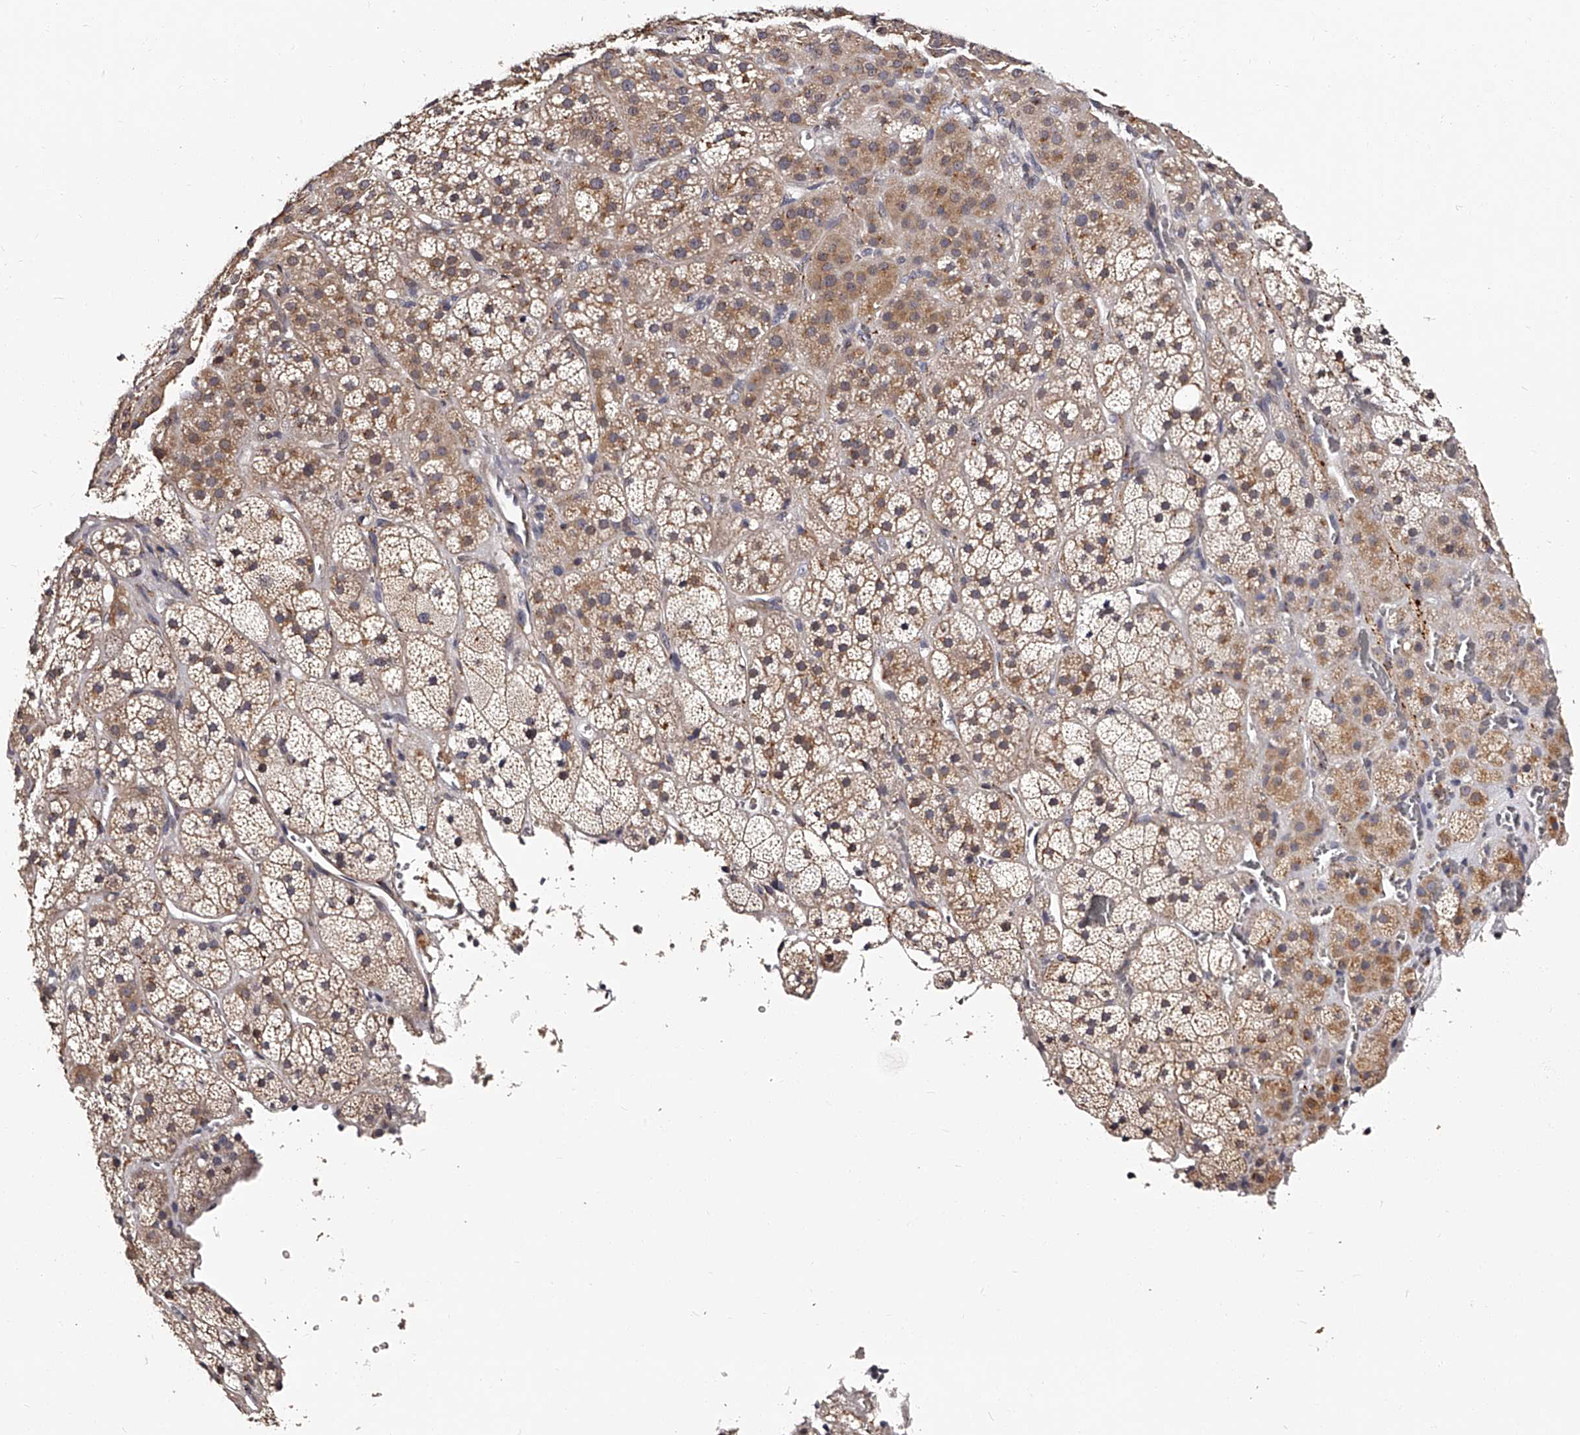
{"staining": {"intensity": "moderate", "quantity": ">75%", "location": "cytoplasmic/membranous"}, "tissue": "adrenal gland", "cell_type": "Glandular cells", "image_type": "normal", "snomed": [{"axis": "morphology", "description": "Normal tissue, NOS"}, {"axis": "topography", "description": "Adrenal gland"}], "caption": "Glandular cells show moderate cytoplasmic/membranous positivity in about >75% of cells in unremarkable adrenal gland.", "gene": "RSC1A1", "patient": {"sex": "male", "age": 57}}